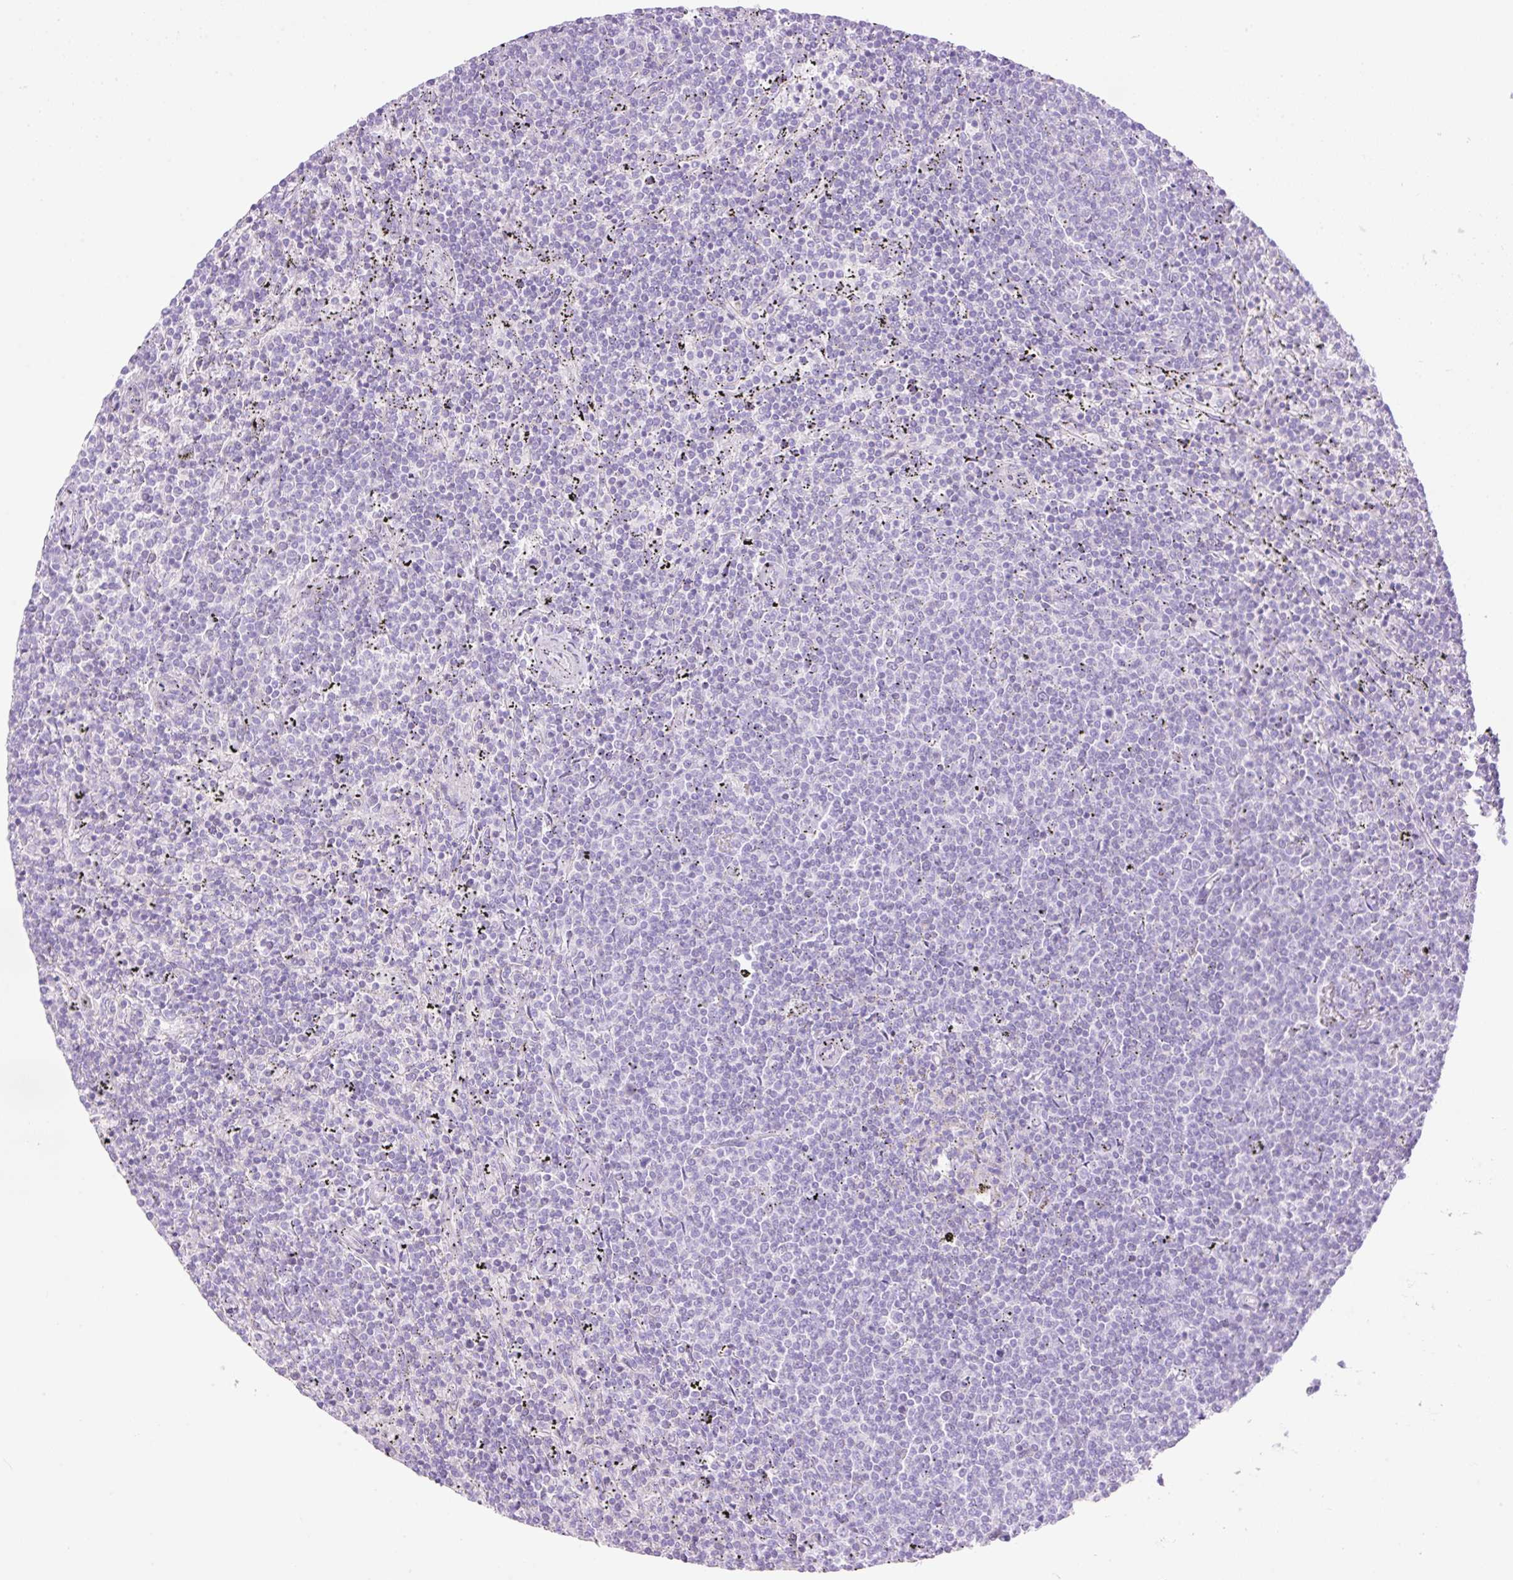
{"staining": {"intensity": "negative", "quantity": "none", "location": "none"}, "tissue": "lymphoma", "cell_type": "Tumor cells", "image_type": "cancer", "snomed": [{"axis": "morphology", "description": "Malignant lymphoma, non-Hodgkin's type, Low grade"}, {"axis": "topography", "description": "Spleen"}], "caption": "Tumor cells are negative for brown protein staining in low-grade malignant lymphoma, non-Hodgkin's type. (Stains: DAB (3,3'-diaminobenzidine) immunohistochemistry with hematoxylin counter stain, Microscopy: brightfield microscopy at high magnification).", "gene": "CDX1", "patient": {"sex": "female", "age": 50}}